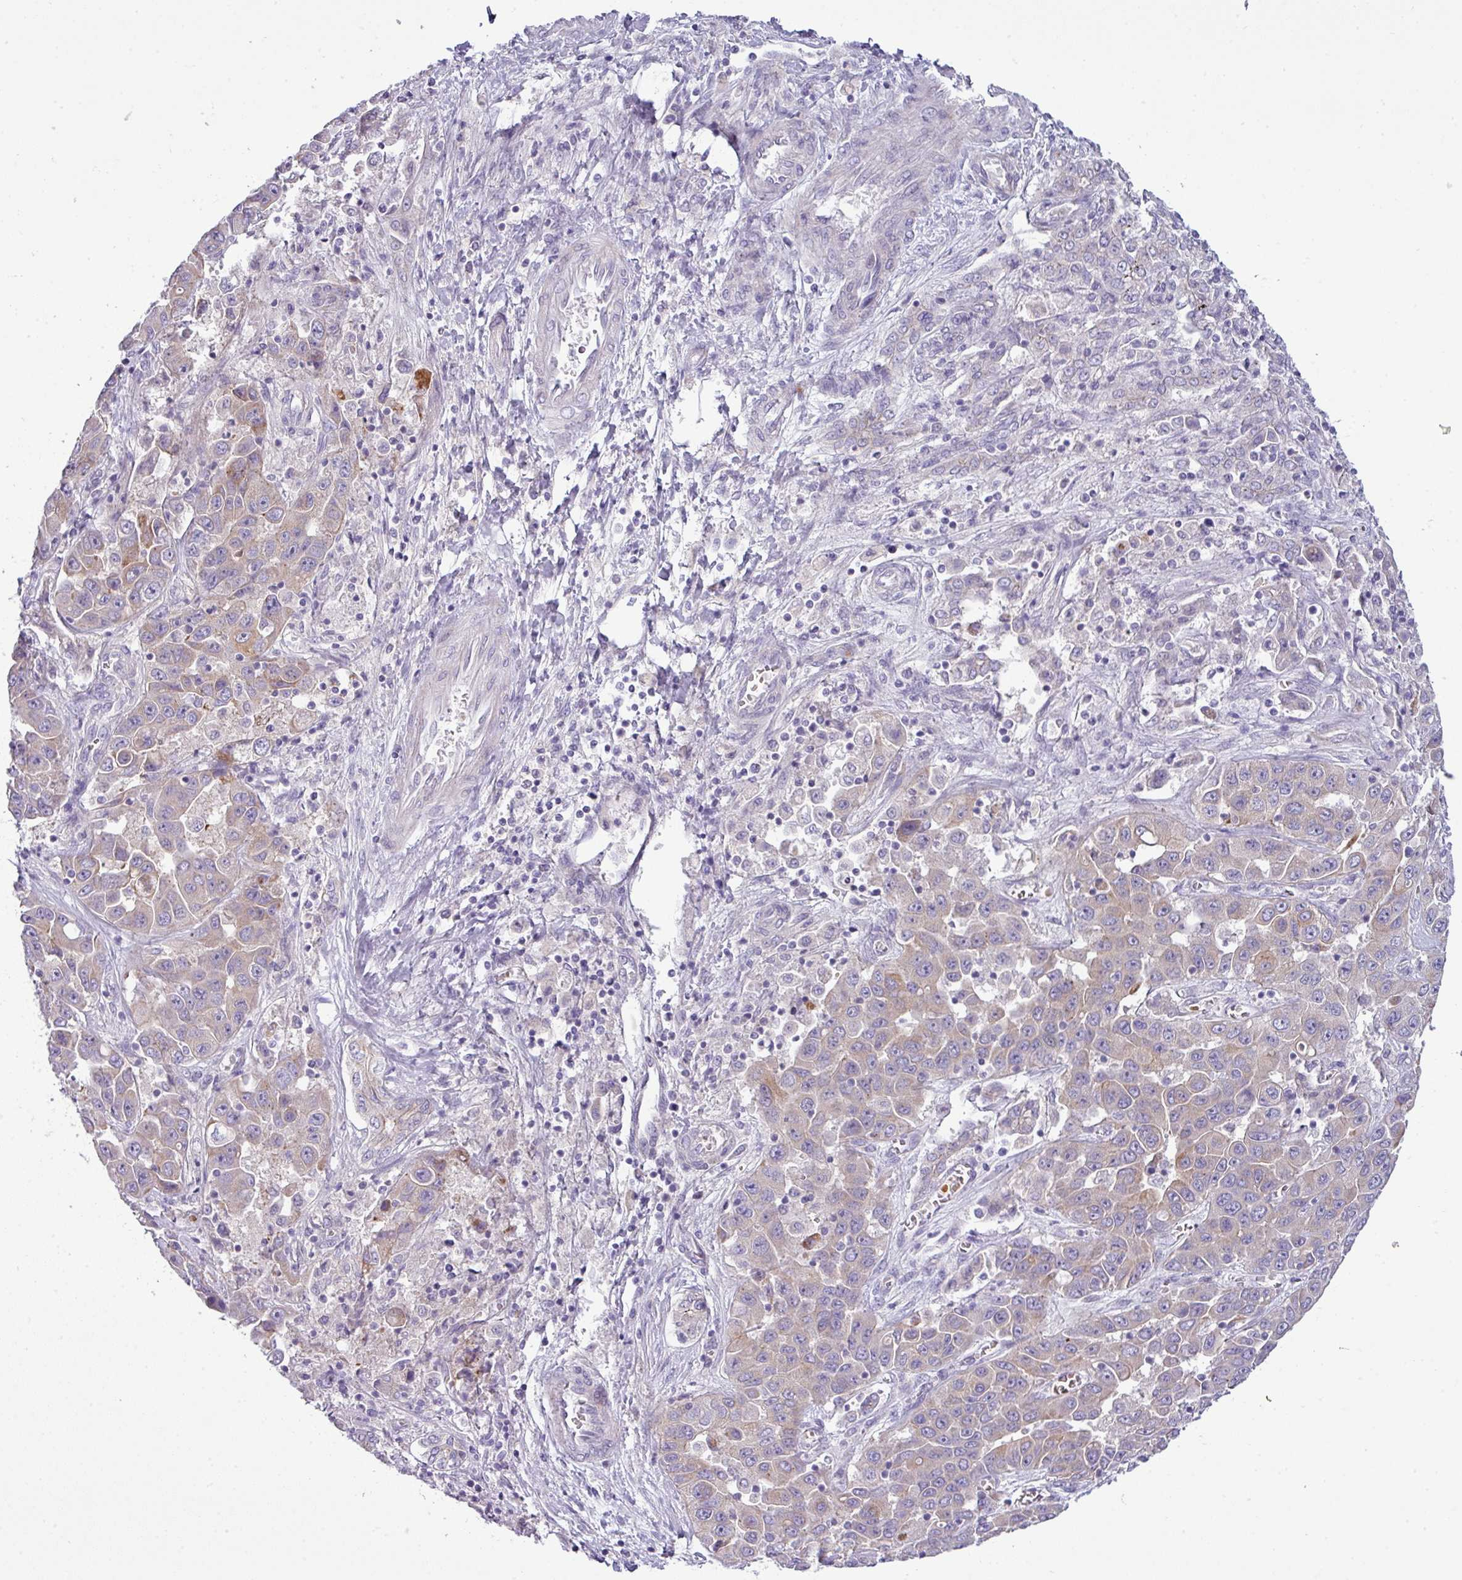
{"staining": {"intensity": "weak", "quantity": "25%-75%", "location": "cytoplasmic/membranous"}, "tissue": "liver cancer", "cell_type": "Tumor cells", "image_type": "cancer", "snomed": [{"axis": "morphology", "description": "Cholangiocarcinoma"}, {"axis": "topography", "description": "Liver"}], "caption": "IHC staining of liver cancer (cholangiocarcinoma), which displays low levels of weak cytoplasmic/membranous expression in about 25%-75% of tumor cells indicating weak cytoplasmic/membranous protein positivity. The staining was performed using DAB (brown) for protein detection and nuclei were counterstained in hematoxylin (blue).", "gene": "ACAP3", "patient": {"sex": "female", "age": 52}}